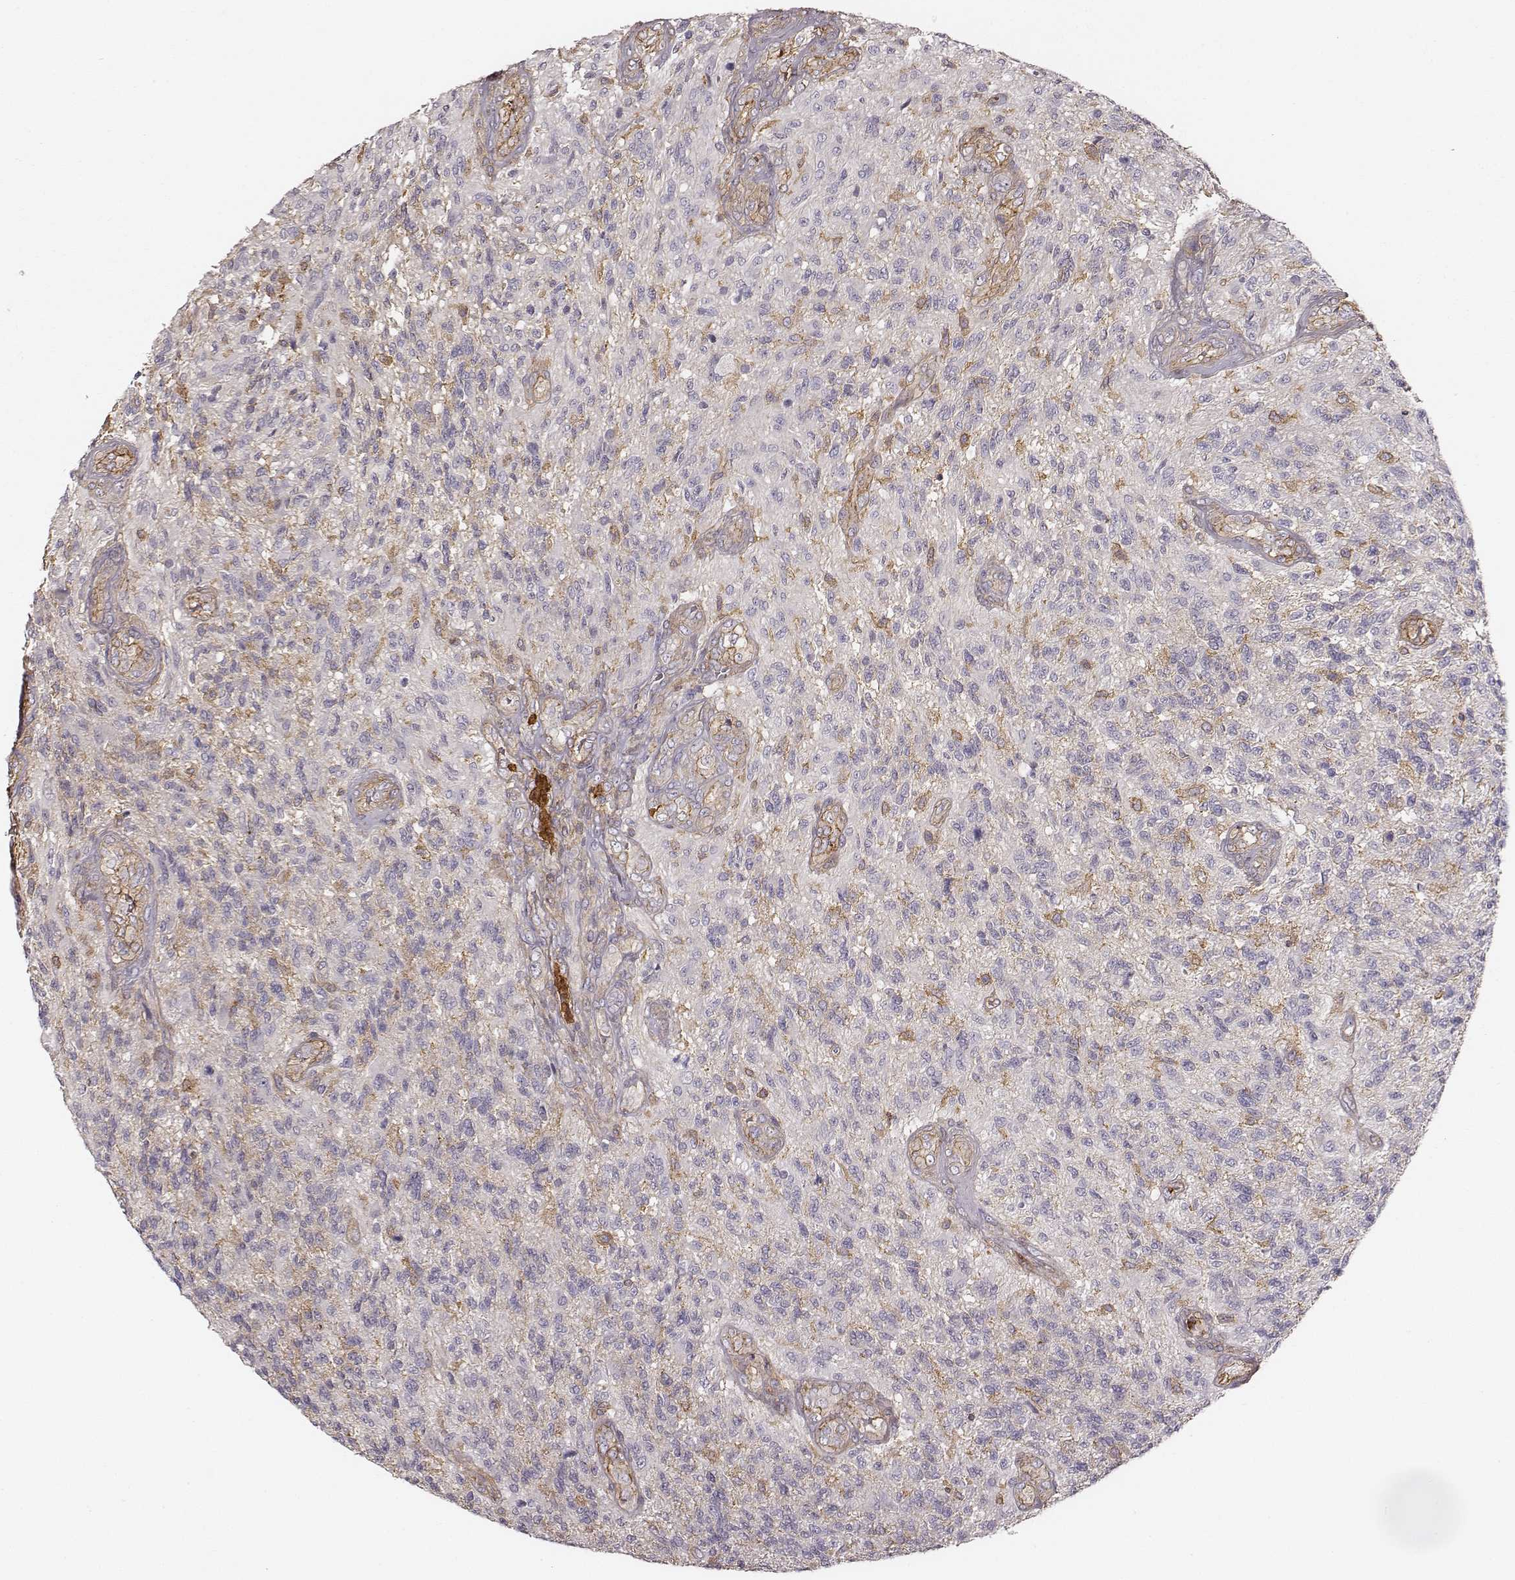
{"staining": {"intensity": "negative", "quantity": "none", "location": "none"}, "tissue": "glioma", "cell_type": "Tumor cells", "image_type": "cancer", "snomed": [{"axis": "morphology", "description": "Glioma, malignant, High grade"}, {"axis": "topography", "description": "Brain"}], "caption": "Tumor cells show no significant staining in malignant glioma (high-grade).", "gene": "ZYX", "patient": {"sex": "male", "age": 56}}